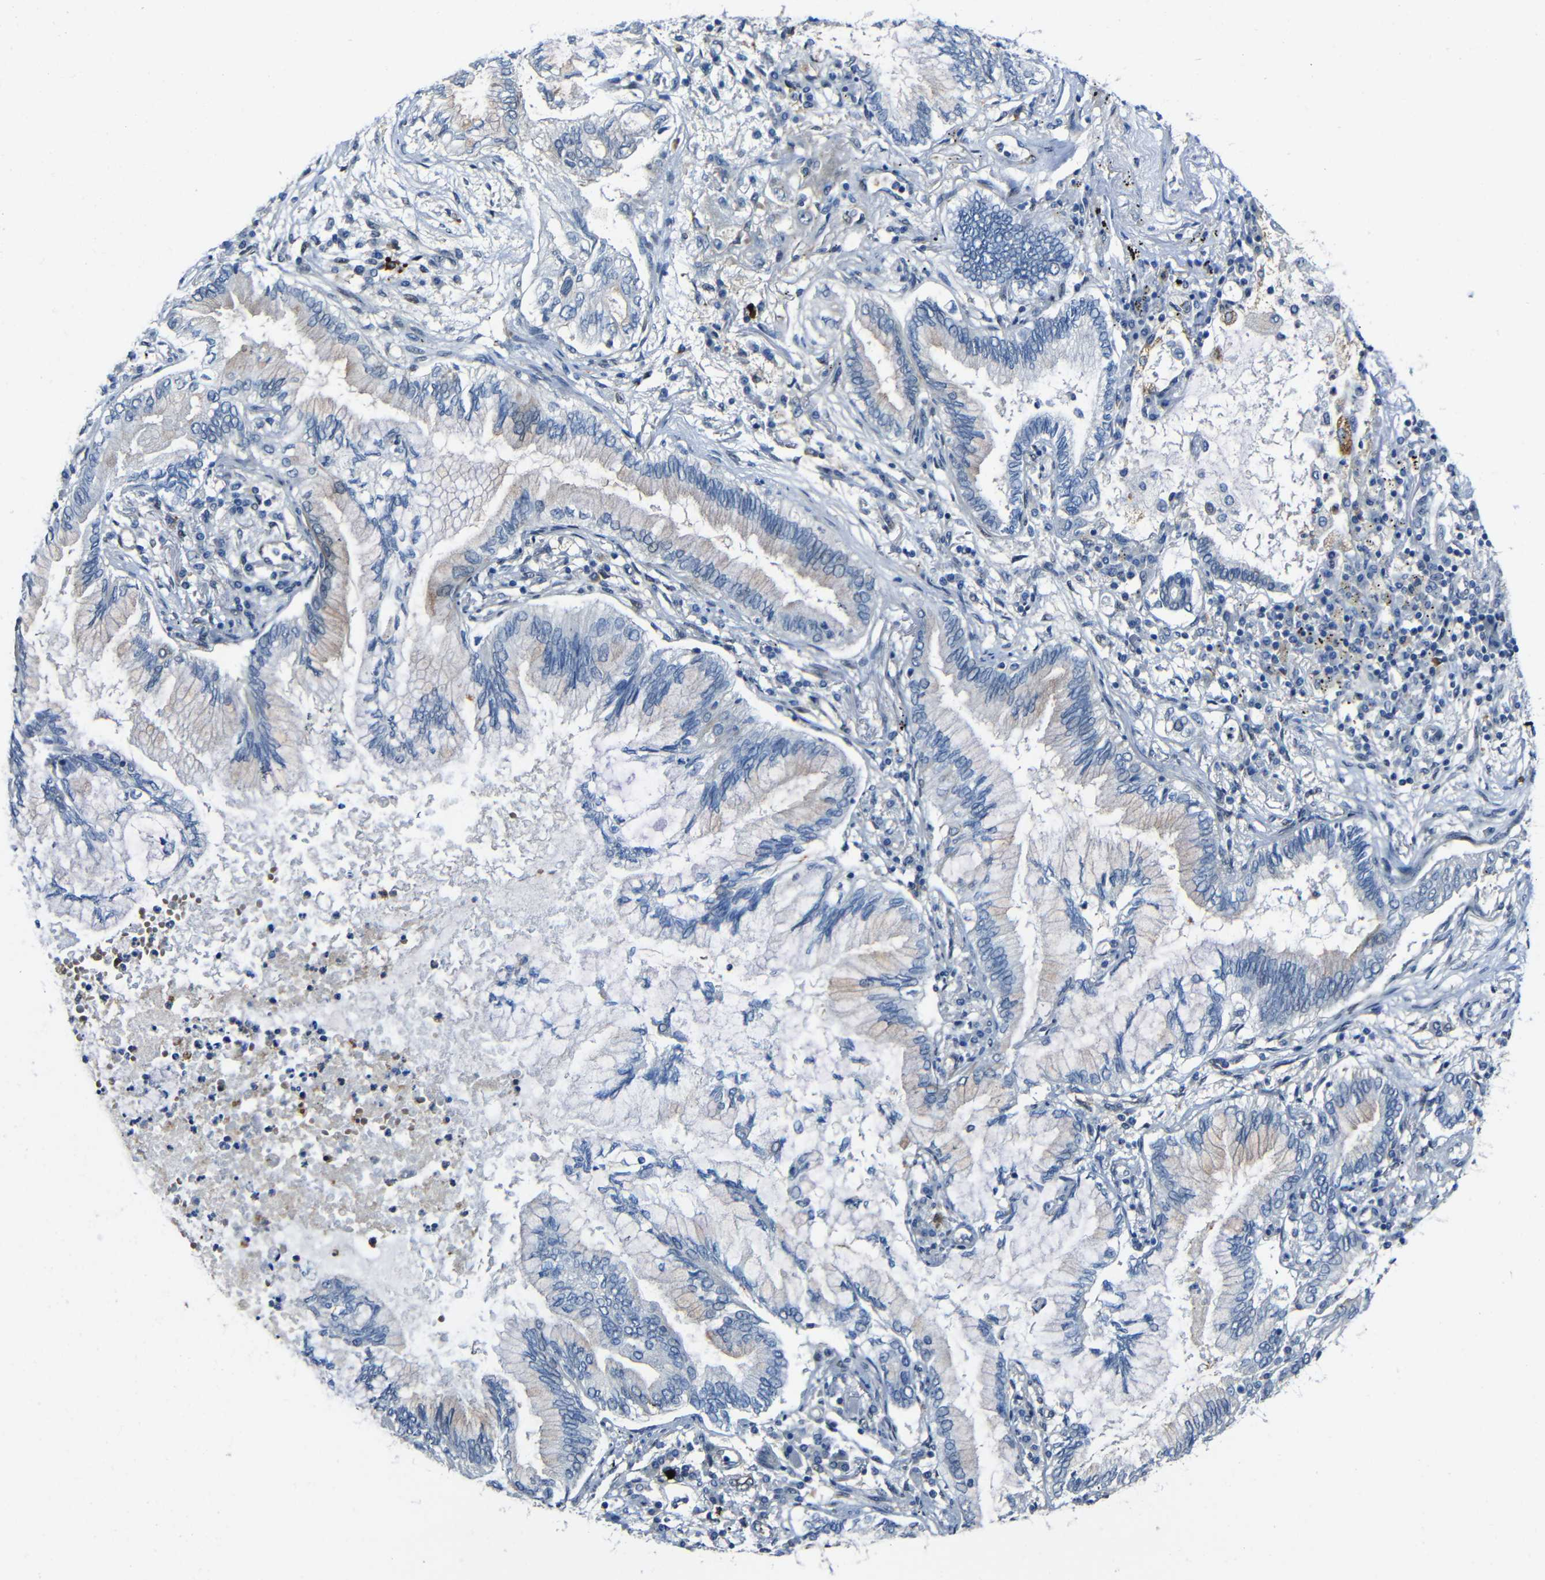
{"staining": {"intensity": "weak", "quantity": "<25%", "location": "cytoplasmic/membranous"}, "tissue": "lung cancer", "cell_type": "Tumor cells", "image_type": "cancer", "snomed": [{"axis": "morphology", "description": "Normal tissue, NOS"}, {"axis": "morphology", "description": "Adenocarcinoma, NOS"}, {"axis": "topography", "description": "Bronchus"}, {"axis": "topography", "description": "Lung"}], "caption": "Immunohistochemistry (IHC) of lung adenocarcinoma shows no positivity in tumor cells.", "gene": "DNAJC5", "patient": {"sex": "female", "age": 70}}